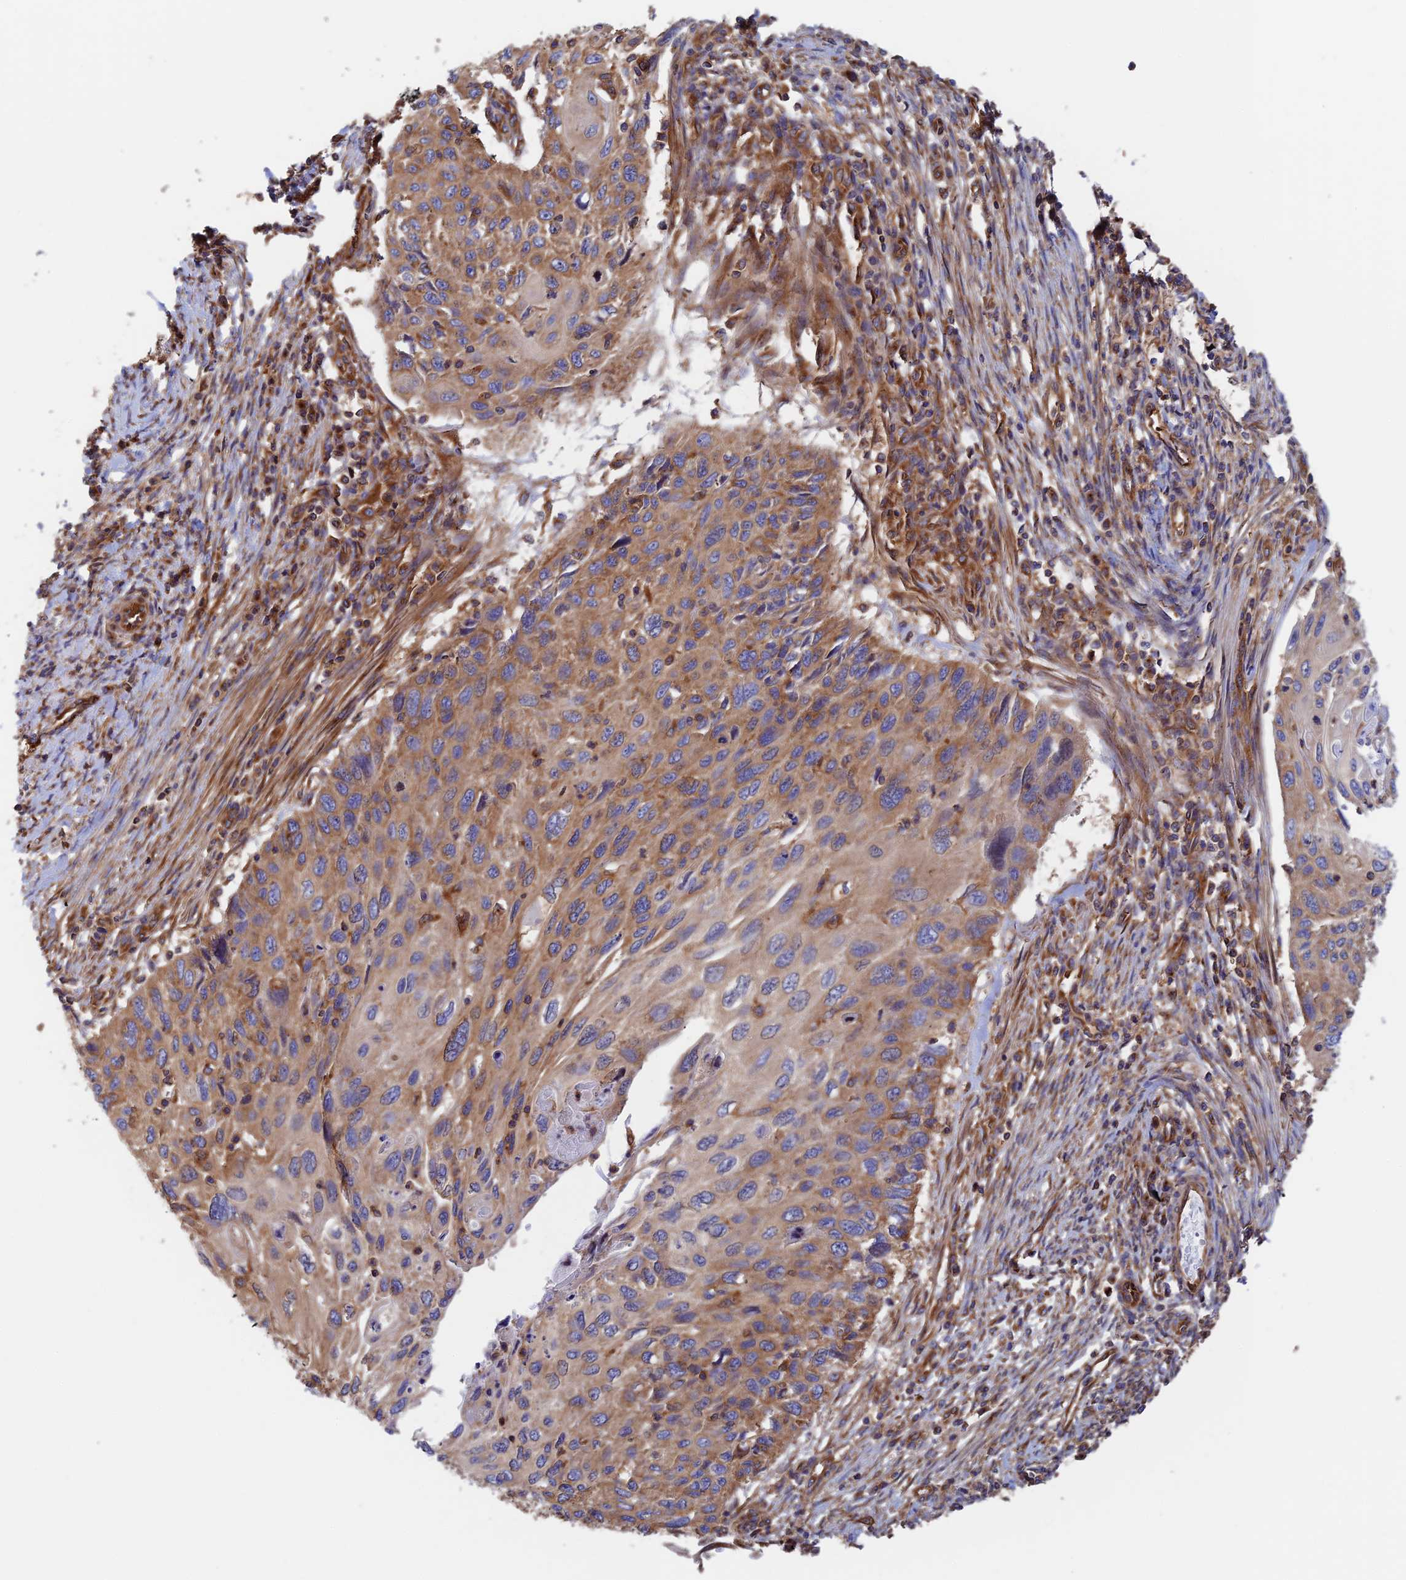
{"staining": {"intensity": "moderate", "quantity": "25%-75%", "location": "cytoplasmic/membranous"}, "tissue": "cervical cancer", "cell_type": "Tumor cells", "image_type": "cancer", "snomed": [{"axis": "morphology", "description": "Squamous cell carcinoma, NOS"}, {"axis": "topography", "description": "Cervix"}], "caption": "This photomicrograph exhibits squamous cell carcinoma (cervical) stained with immunohistochemistry to label a protein in brown. The cytoplasmic/membranous of tumor cells show moderate positivity for the protein. Nuclei are counter-stained blue.", "gene": "DCTN2", "patient": {"sex": "female", "age": 70}}